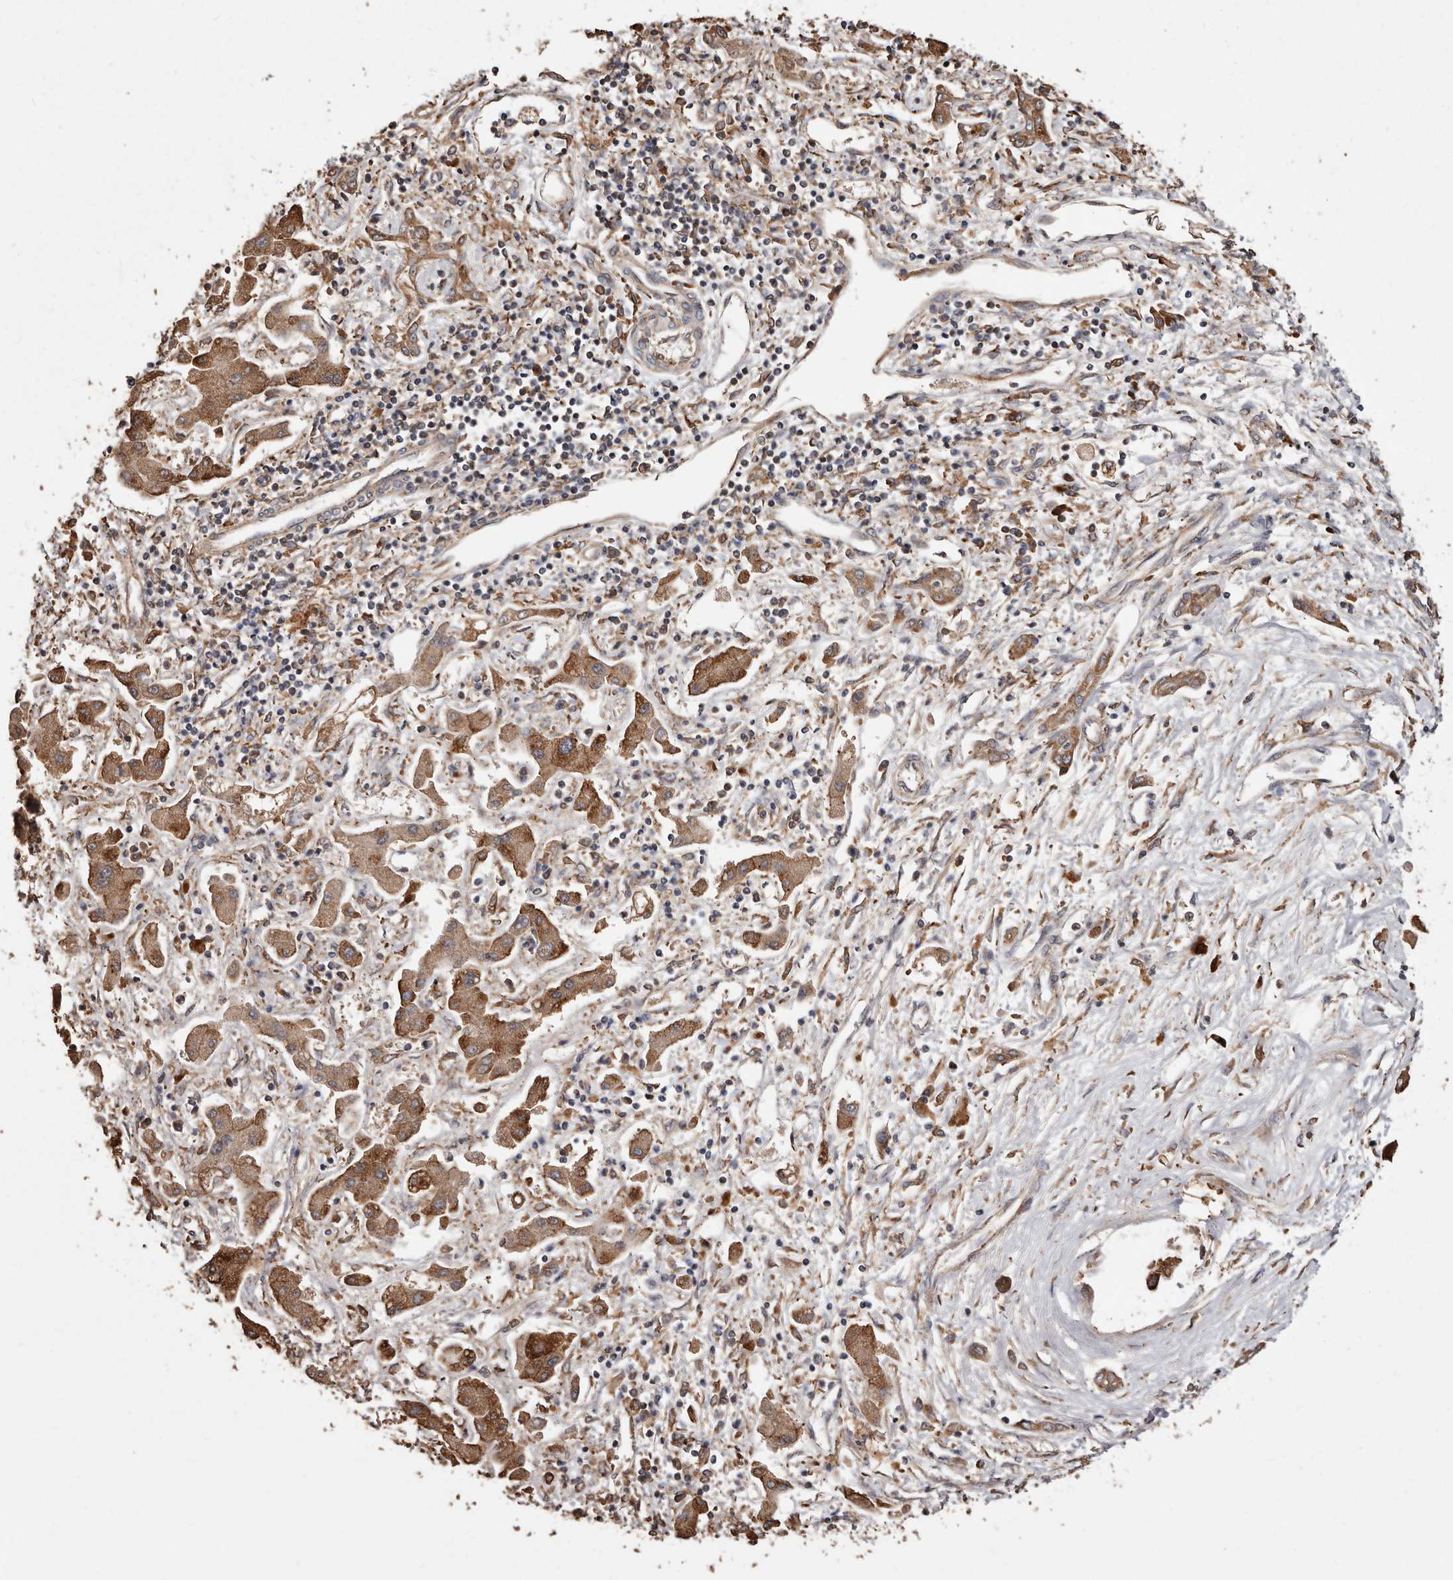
{"staining": {"intensity": "moderate", "quantity": ">75%", "location": "cytoplasmic/membranous"}, "tissue": "liver cancer", "cell_type": "Tumor cells", "image_type": "cancer", "snomed": [{"axis": "morphology", "description": "Cholangiocarcinoma"}, {"axis": "topography", "description": "Liver"}], "caption": "Brown immunohistochemical staining in human cholangiocarcinoma (liver) reveals moderate cytoplasmic/membranous staining in approximately >75% of tumor cells.", "gene": "STEAP2", "patient": {"sex": "male", "age": 50}}